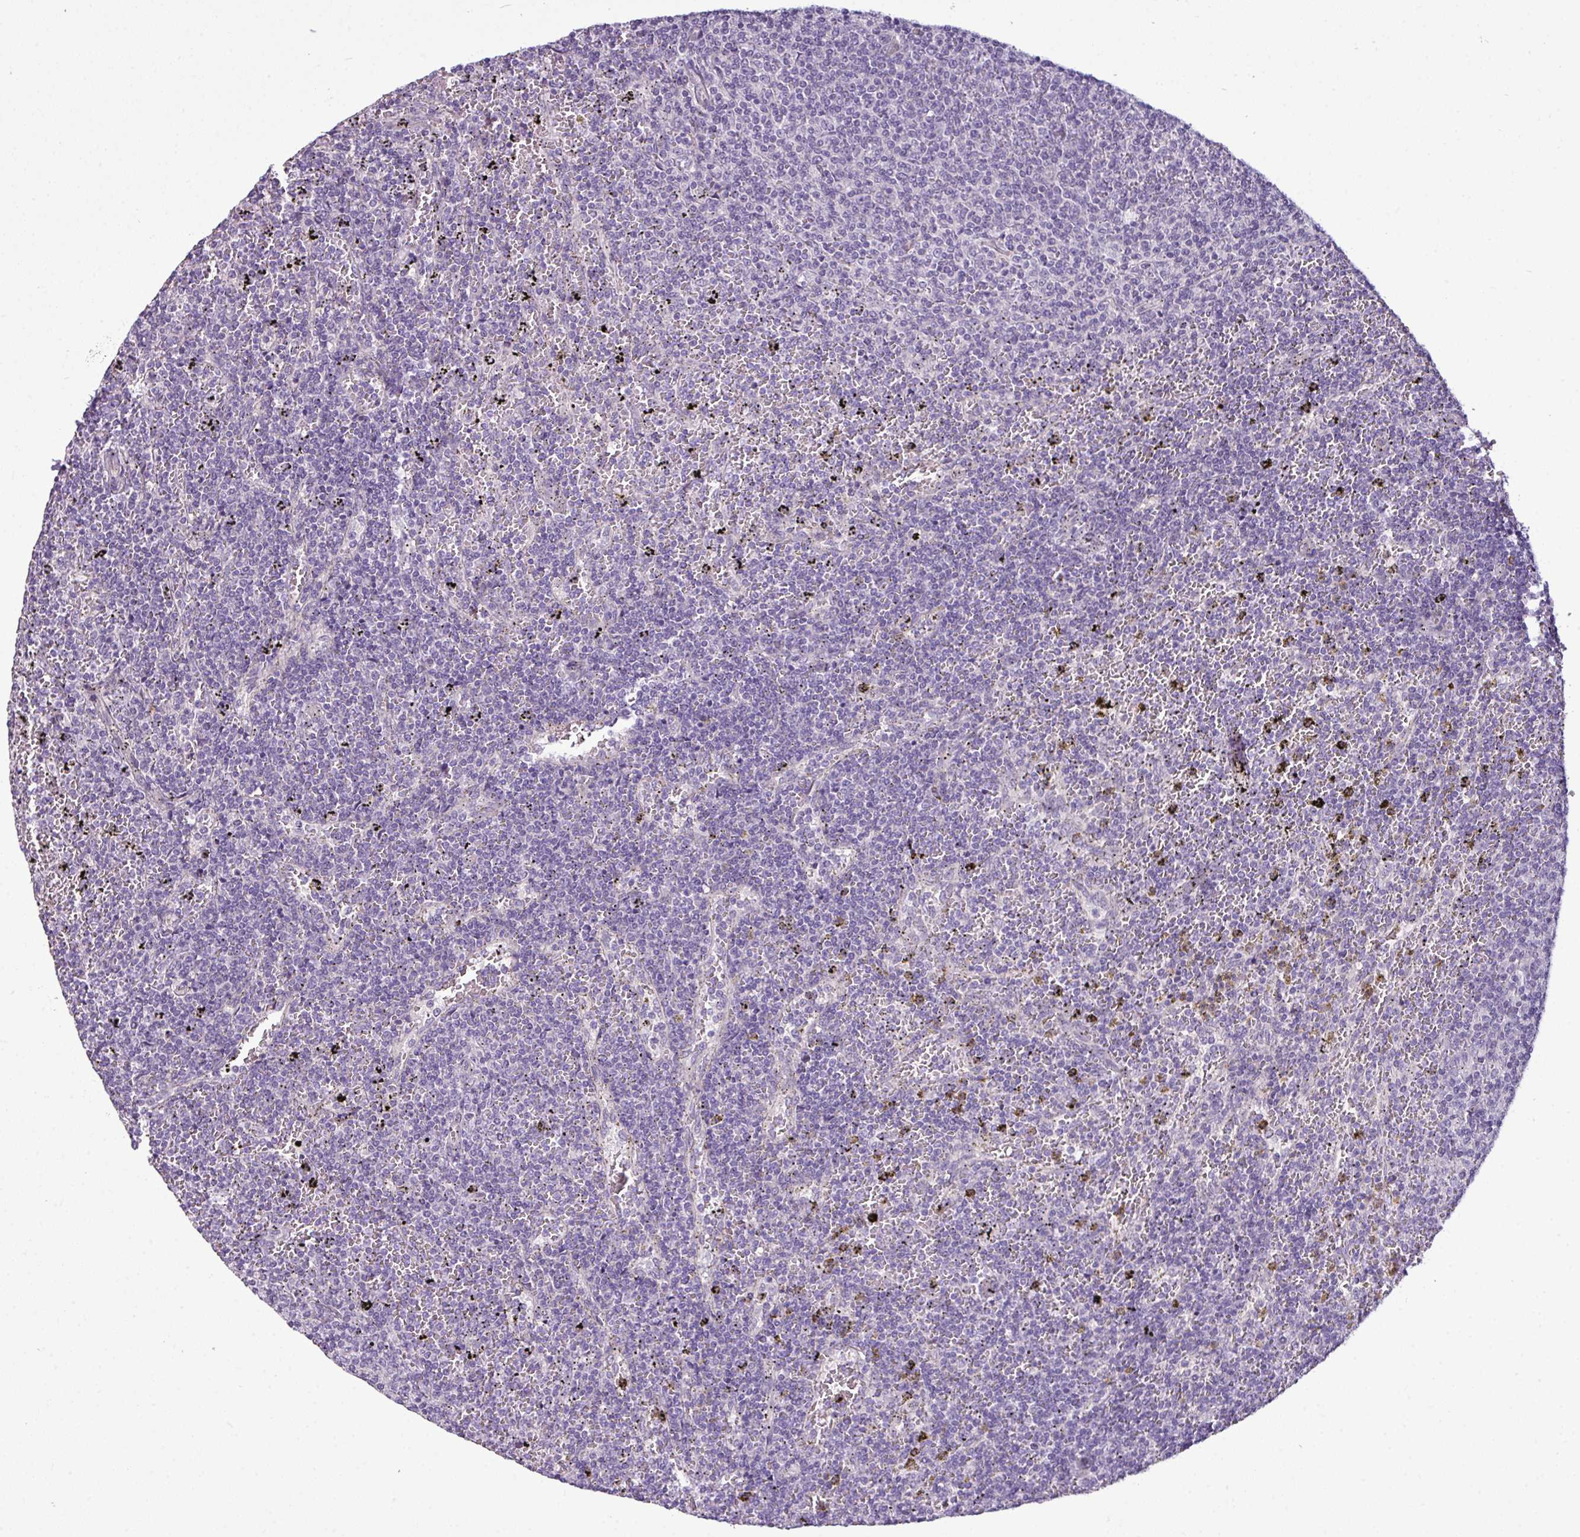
{"staining": {"intensity": "negative", "quantity": "none", "location": "none"}, "tissue": "lymphoma", "cell_type": "Tumor cells", "image_type": "cancer", "snomed": [{"axis": "morphology", "description": "Malignant lymphoma, non-Hodgkin's type, Low grade"}, {"axis": "topography", "description": "Spleen"}], "caption": "High magnification brightfield microscopy of lymphoma stained with DAB (3,3'-diaminobenzidine) (brown) and counterstained with hematoxylin (blue): tumor cells show no significant staining.", "gene": "TMEM178B", "patient": {"sex": "female", "age": 50}}